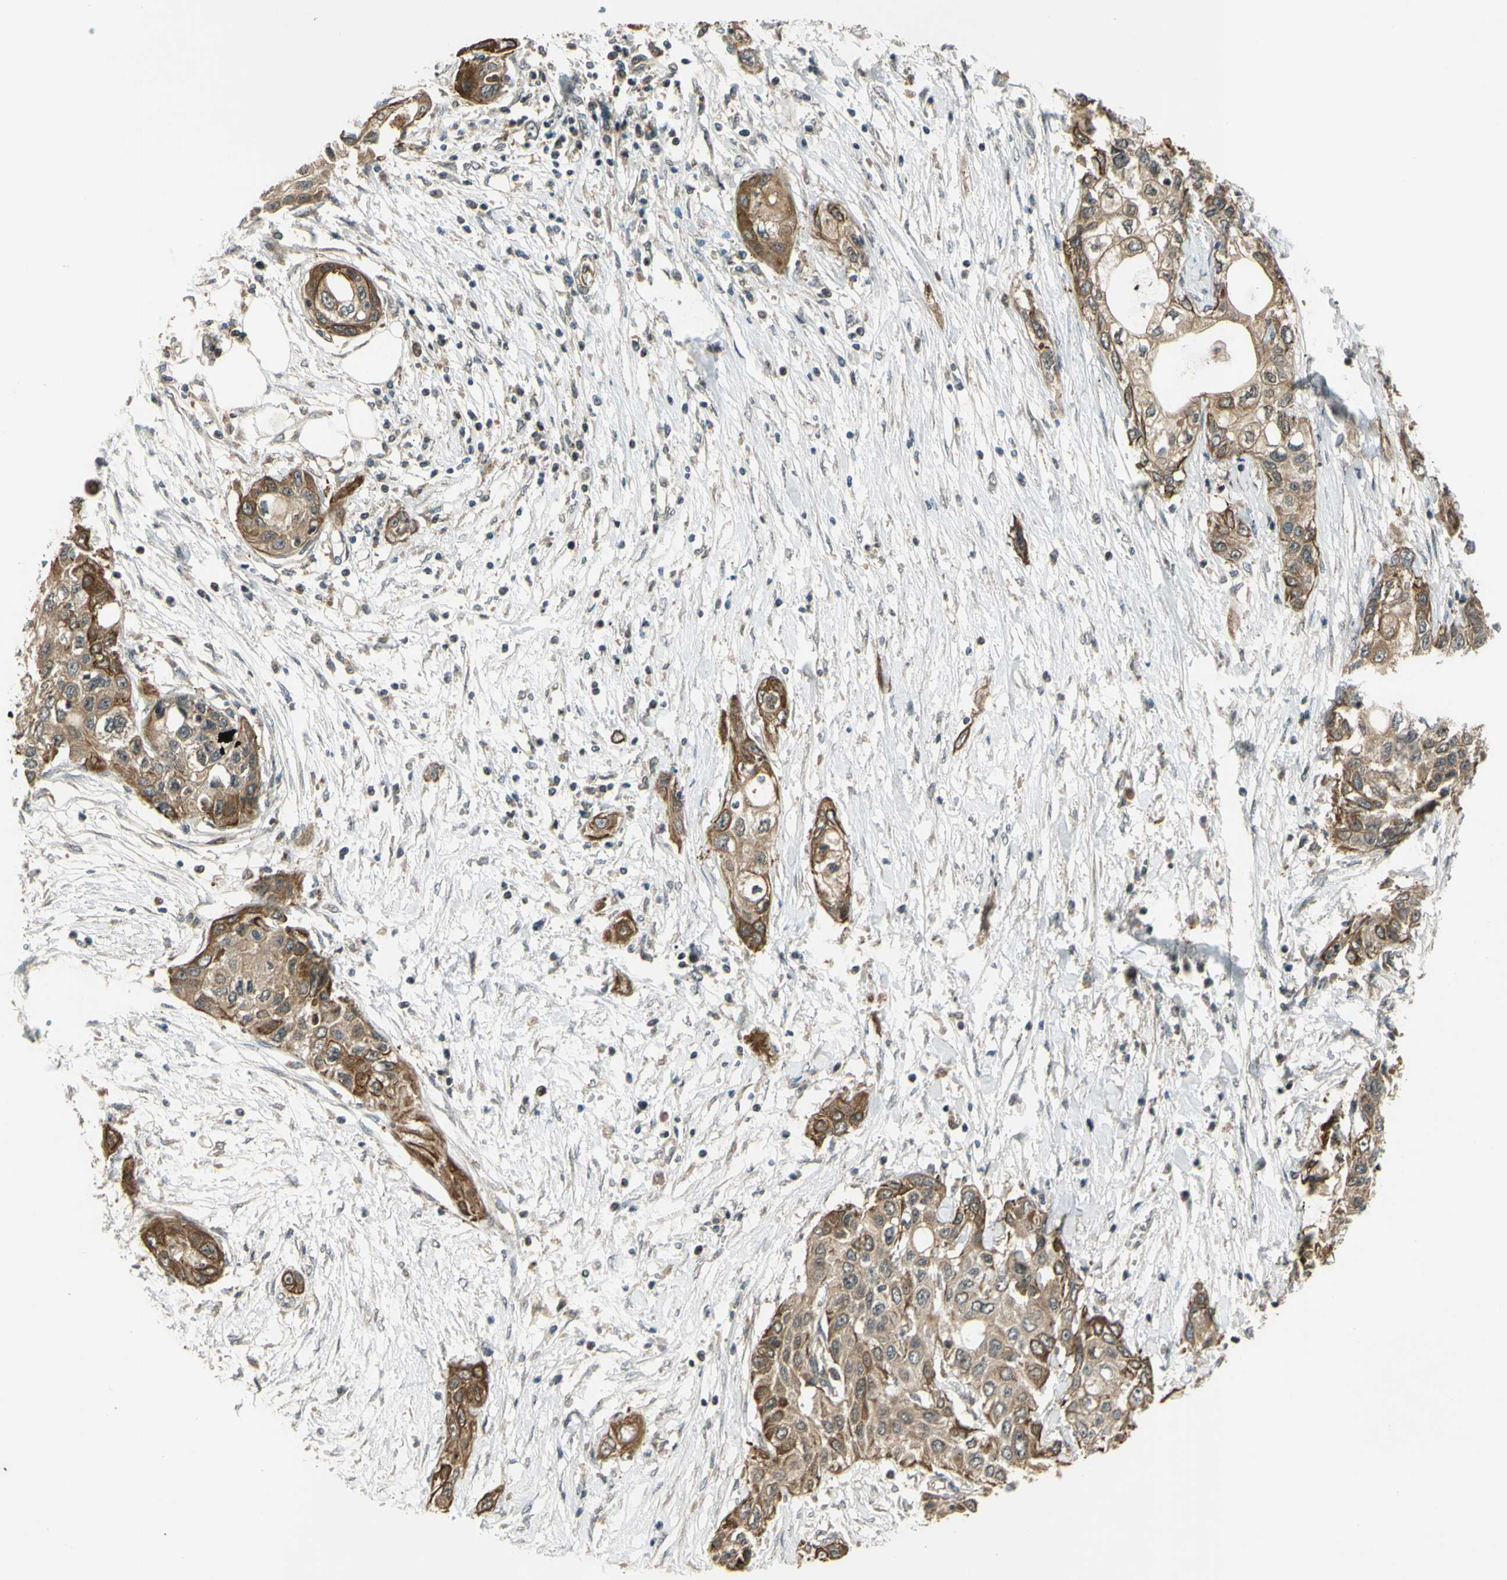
{"staining": {"intensity": "moderate", "quantity": ">75%", "location": "cytoplasmic/membranous"}, "tissue": "pancreatic cancer", "cell_type": "Tumor cells", "image_type": "cancer", "snomed": [{"axis": "morphology", "description": "Adenocarcinoma, NOS"}, {"axis": "topography", "description": "Pancreas"}], "caption": "Pancreatic cancer (adenocarcinoma) tissue displays moderate cytoplasmic/membranous staining in approximately >75% of tumor cells Immunohistochemistry (ihc) stains the protein in brown and the nuclei are stained blue.", "gene": "FLII", "patient": {"sex": "female", "age": 70}}